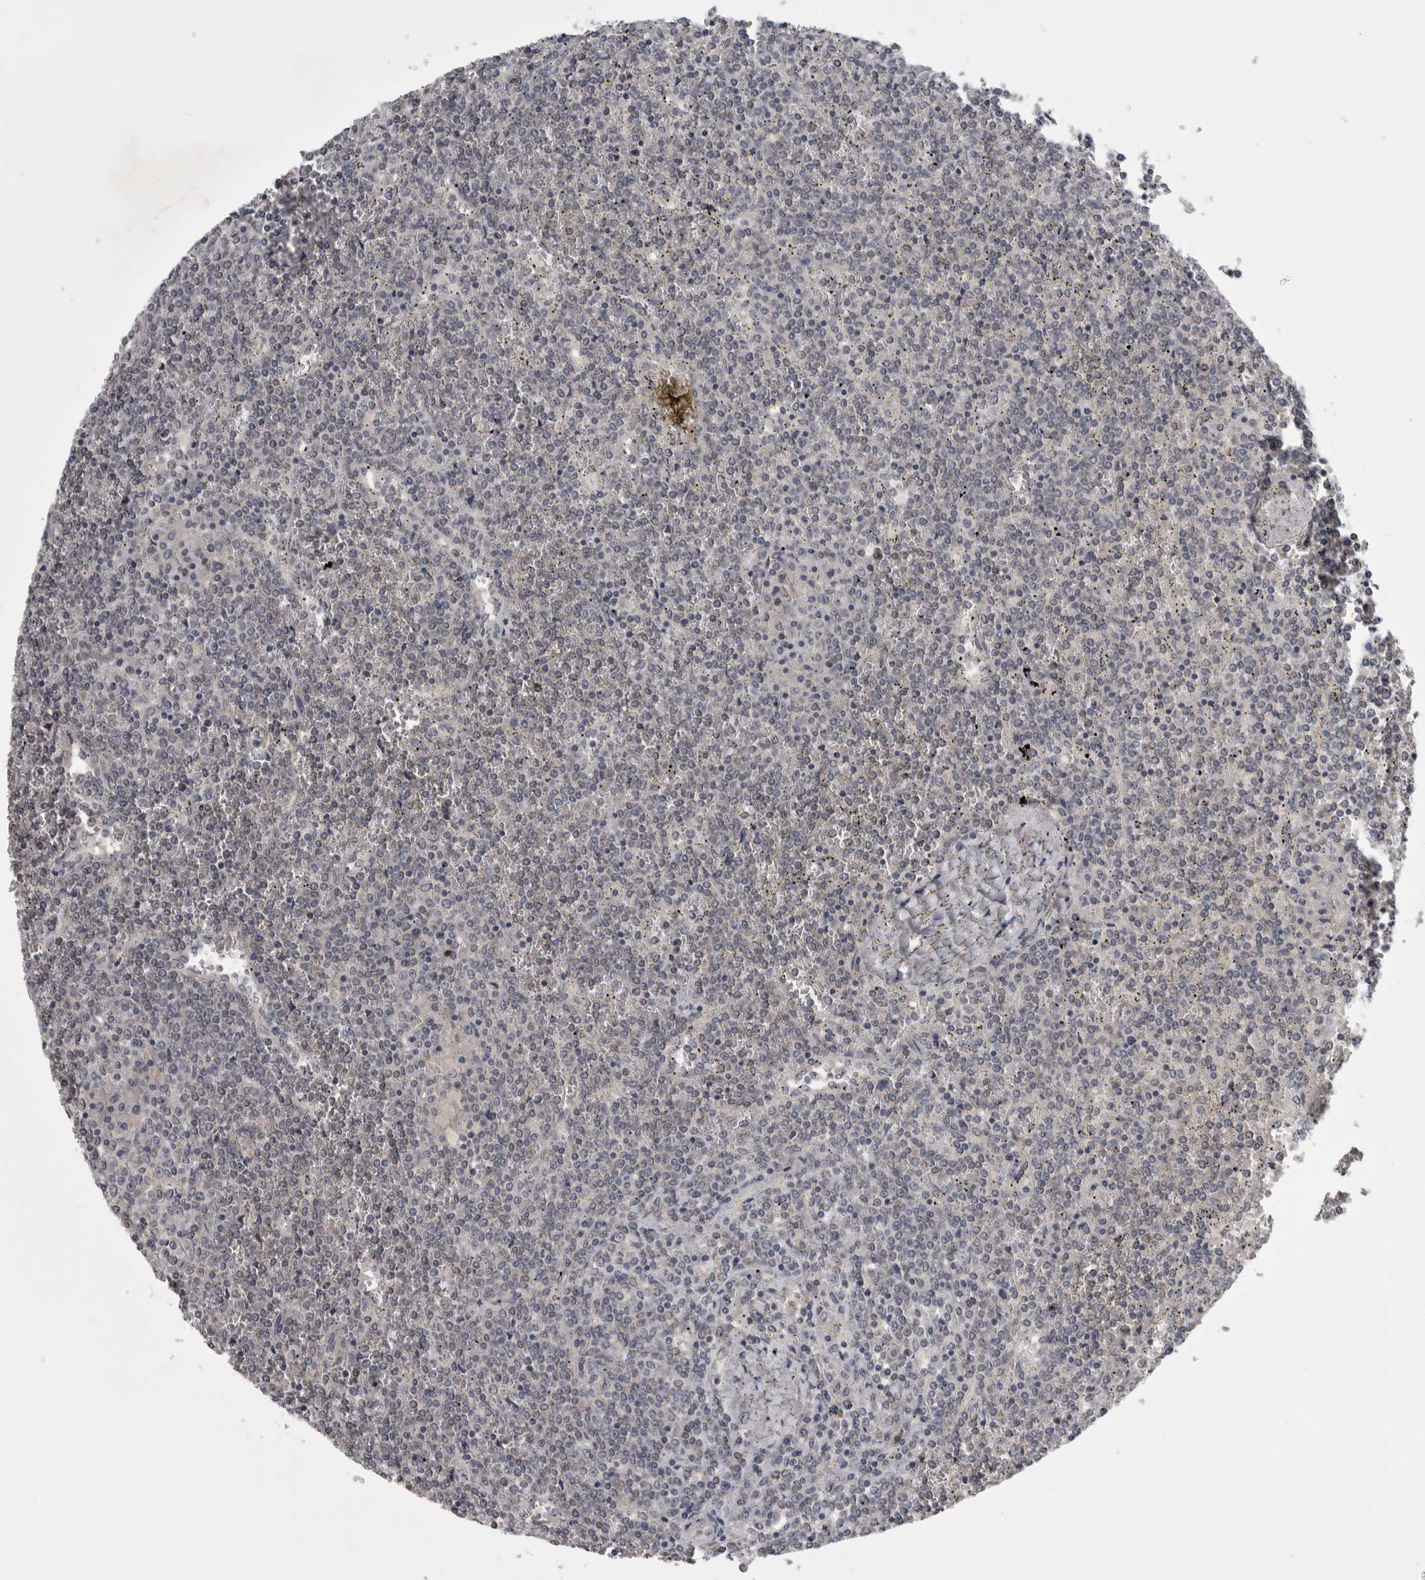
{"staining": {"intensity": "negative", "quantity": "none", "location": "none"}, "tissue": "lymphoma", "cell_type": "Tumor cells", "image_type": "cancer", "snomed": [{"axis": "morphology", "description": "Malignant lymphoma, non-Hodgkin's type, Low grade"}, {"axis": "topography", "description": "Spleen"}], "caption": "Low-grade malignant lymphoma, non-Hodgkin's type was stained to show a protein in brown. There is no significant positivity in tumor cells. (DAB (3,3'-diaminobenzidine) IHC, high magnification).", "gene": "ZNF114", "patient": {"sex": "female", "age": 19}}